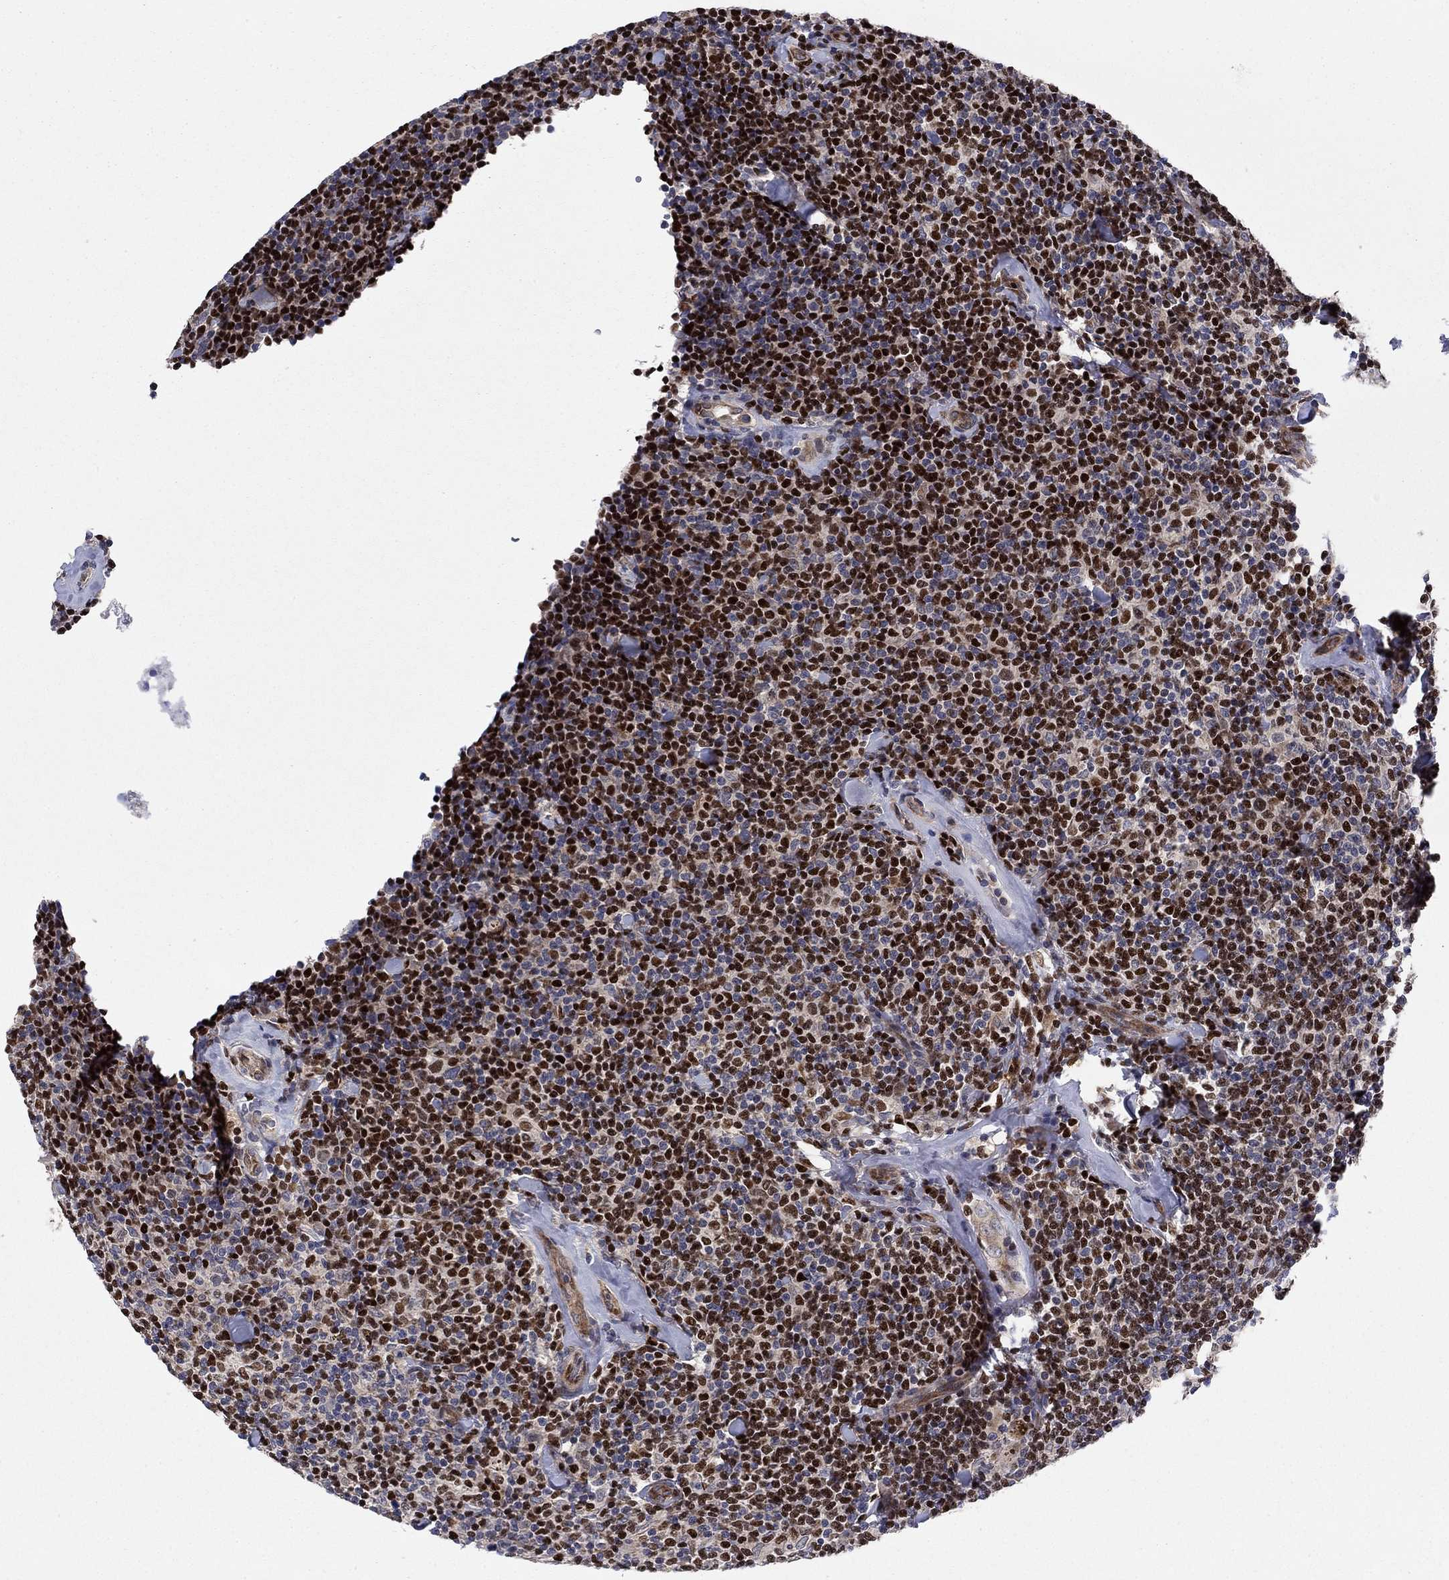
{"staining": {"intensity": "strong", "quantity": "25%-75%", "location": "nuclear"}, "tissue": "lymphoma", "cell_type": "Tumor cells", "image_type": "cancer", "snomed": [{"axis": "morphology", "description": "Malignant lymphoma, non-Hodgkin's type, Low grade"}, {"axis": "topography", "description": "Lymph node"}], "caption": "Low-grade malignant lymphoma, non-Hodgkin's type was stained to show a protein in brown. There is high levels of strong nuclear staining in approximately 25%-75% of tumor cells. The staining is performed using DAB brown chromogen to label protein expression. The nuclei are counter-stained blue using hematoxylin.", "gene": "BCL11A", "patient": {"sex": "female", "age": 56}}